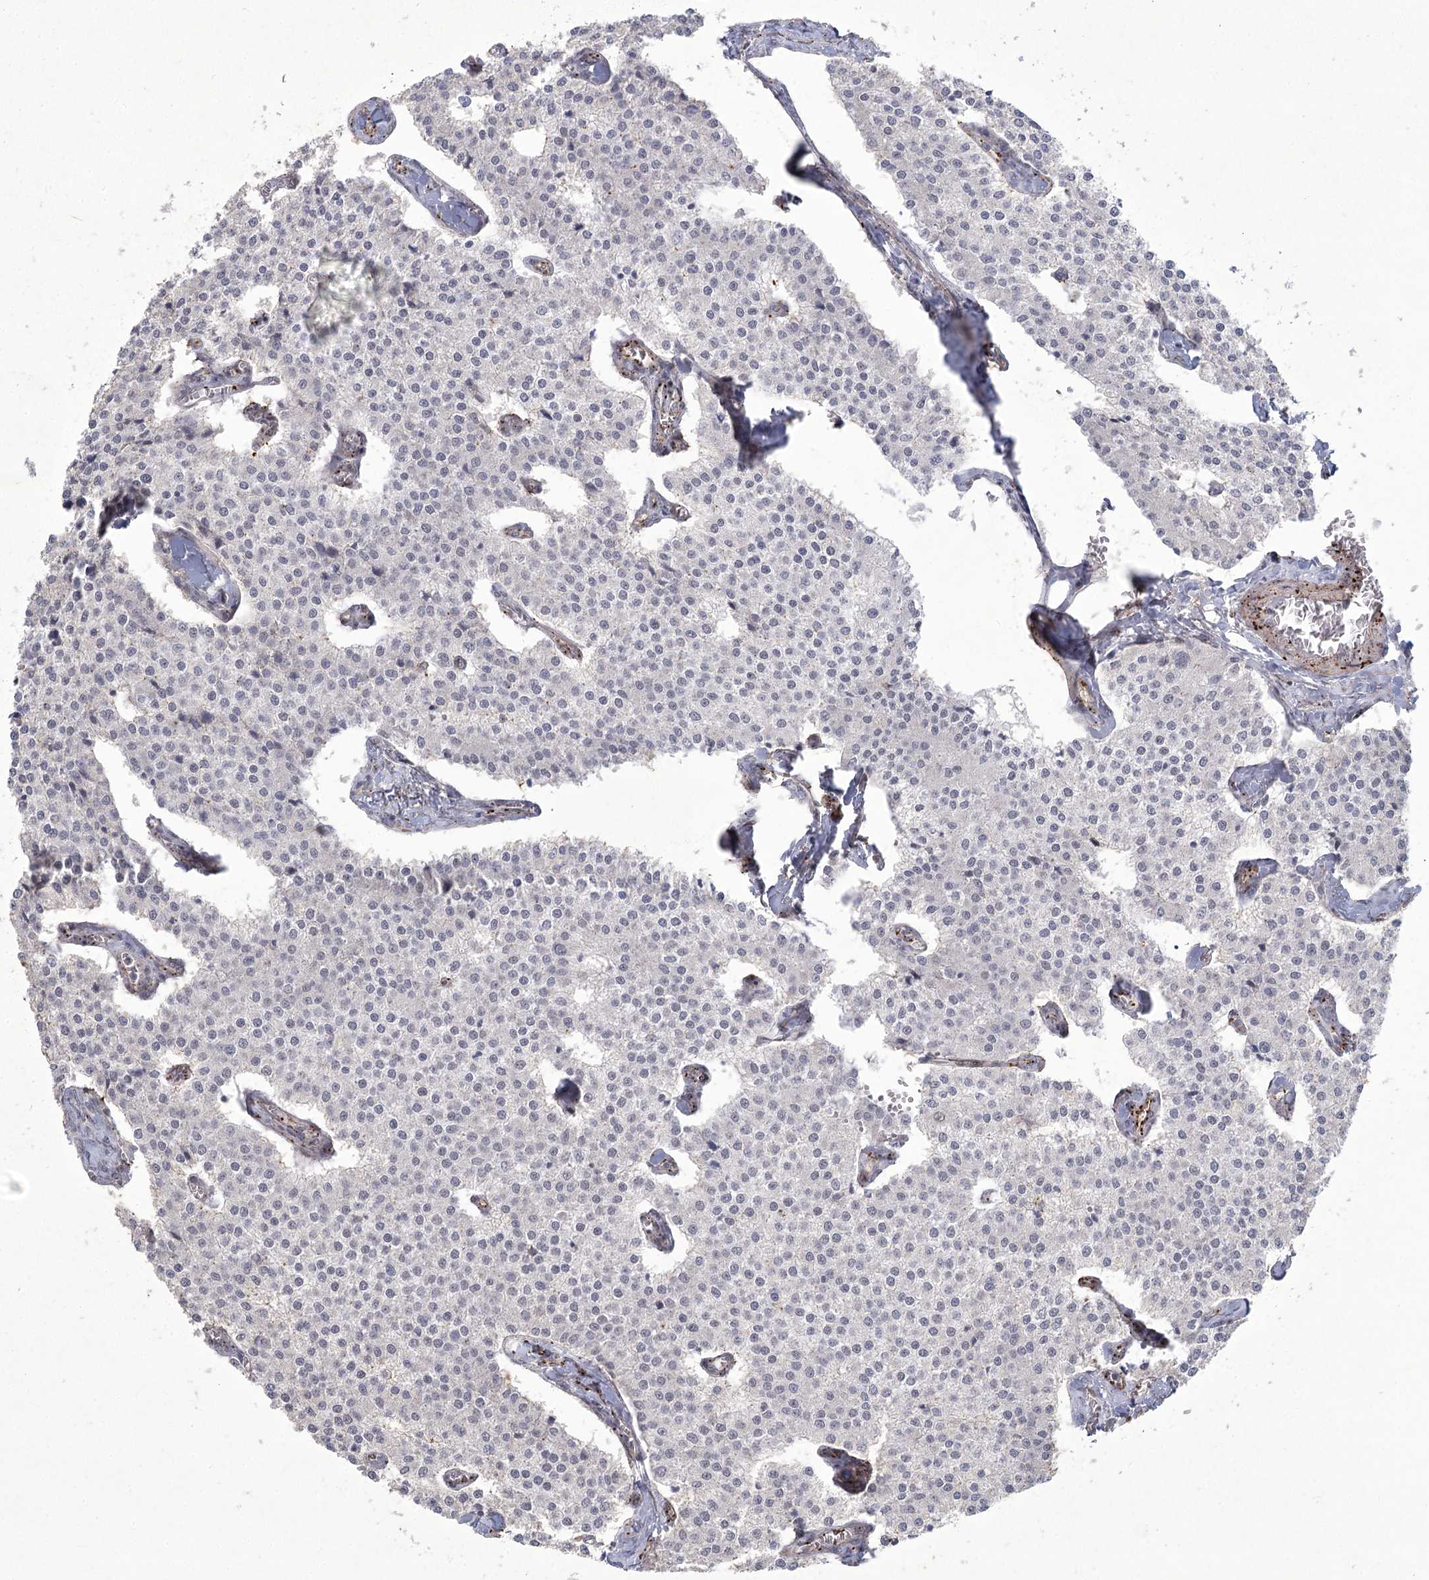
{"staining": {"intensity": "negative", "quantity": "none", "location": "none"}, "tissue": "carcinoid", "cell_type": "Tumor cells", "image_type": "cancer", "snomed": [{"axis": "morphology", "description": "Carcinoid, malignant, NOS"}, {"axis": "topography", "description": "Colon"}], "caption": "This is a photomicrograph of immunohistochemistry (IHC) staining of carcinoid, which shows no staining in tumor cells.", "gene": "AMTN", "patient": {"sex": "female", "age": 52}}